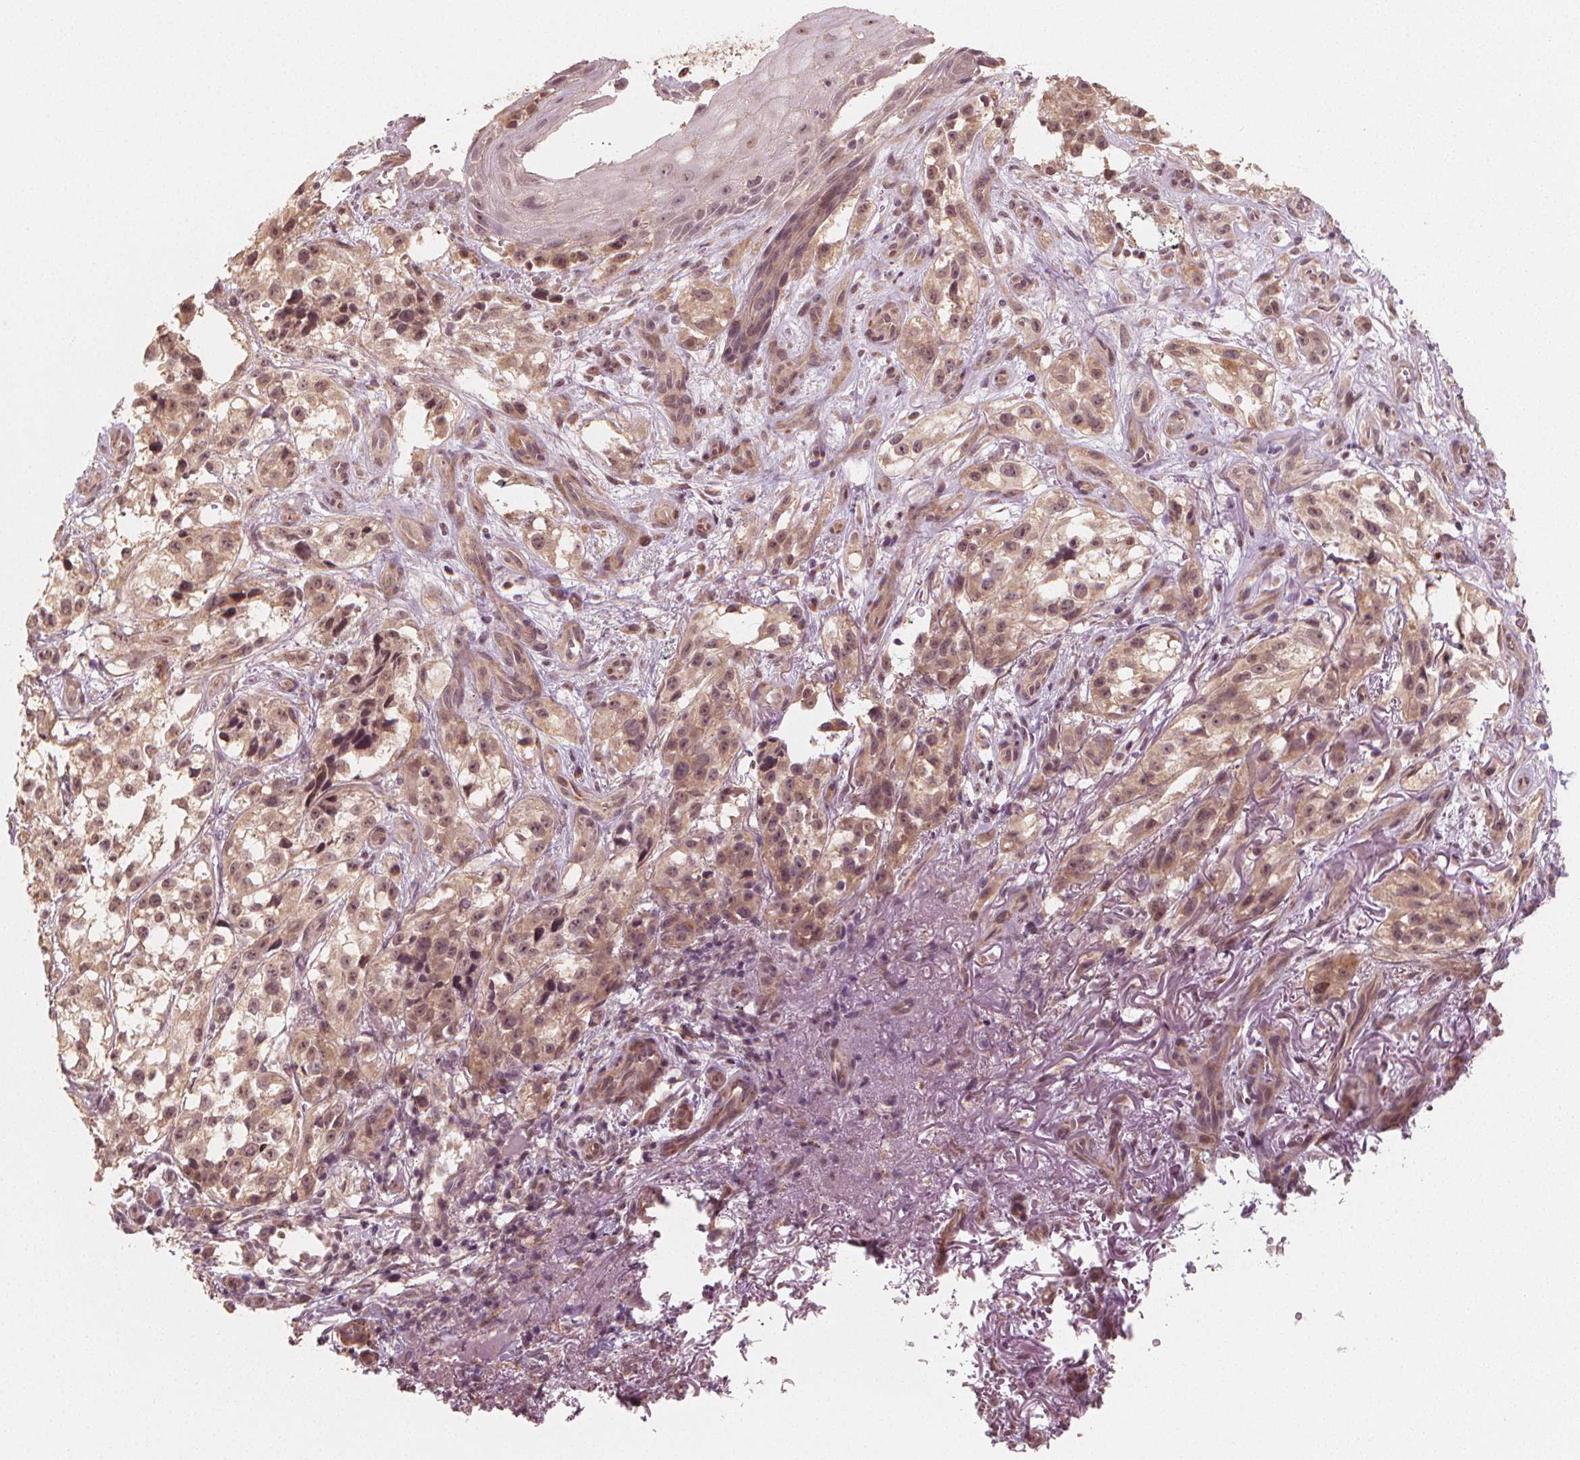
{"staining": {"intensity": "weak", "quantity": ">75%", "location": "cytoplasmic/membranous,nuclear"}, "tissue": "melanoma", "cell_type": "Tumor cells", "image_type": "cancer", "snomed": [{"axis": "morphology", "description": "Malignant melanoma, NOS"}, {"axis": "topography", "description": "Skin"}], "caption": "Protein analysis of malignant melanoma tissue demonstrates weak cytoplasmic/membranous and nuclear positivity in about >75% of tumor cells.", "gene": "CLBA1", "patient": {"sex": "female", "age": 85}}